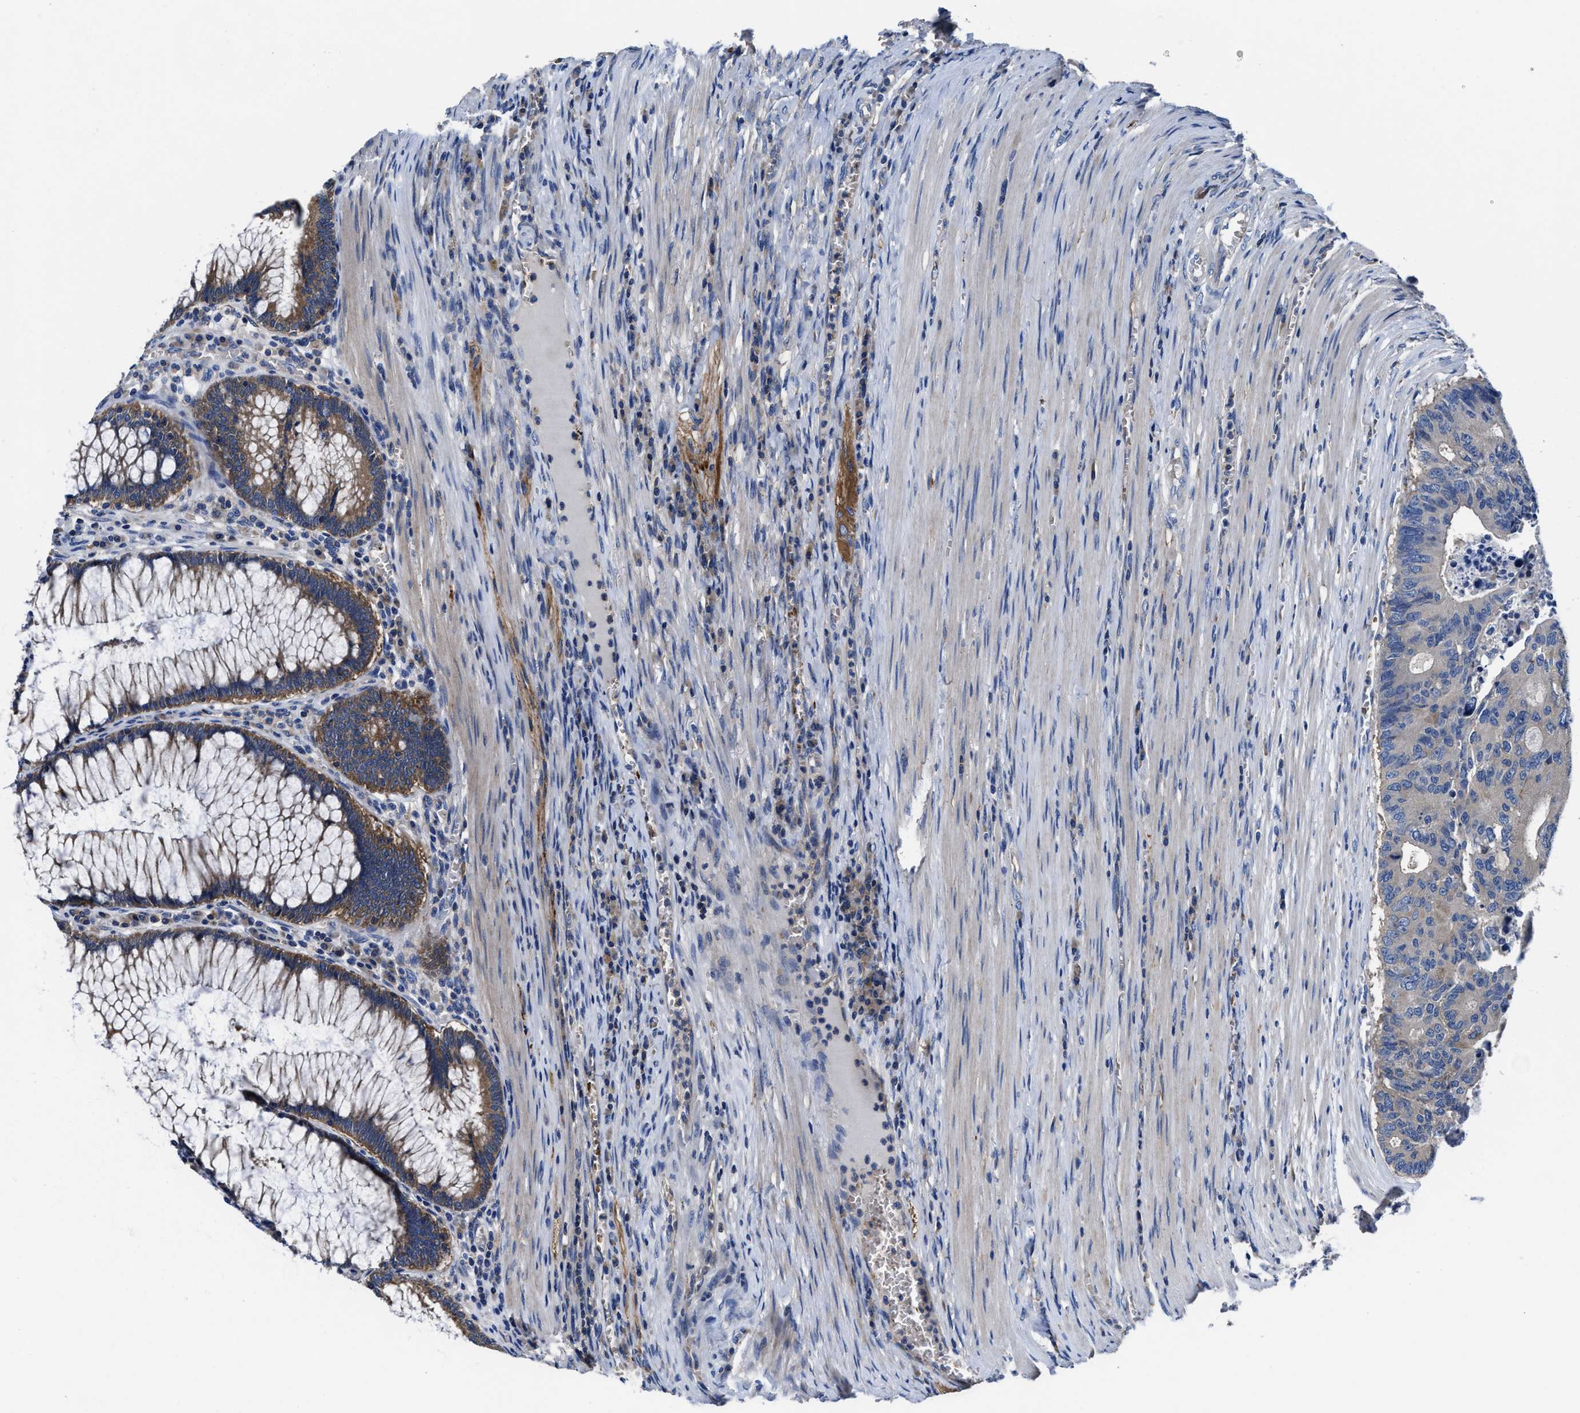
{"staining": {"intensity": "weak", "quantity": "<25%", "location": "cytoplasmic/membranous"}, "tissue": "colorectal cancer", "cell_type": "Tumor cells", "image_type": "cancer", "snomed": [{"axis": "morphology", "description": "Adenocarcinoma, NOS"}, {"axis": "topography", "description": "Colon"}], "caption": "There is no significant expression in tumor cells of colorectal adenocarcinoma.", "gene": "PHLPP1", "patient": {"sex": "male", "age": 87}}